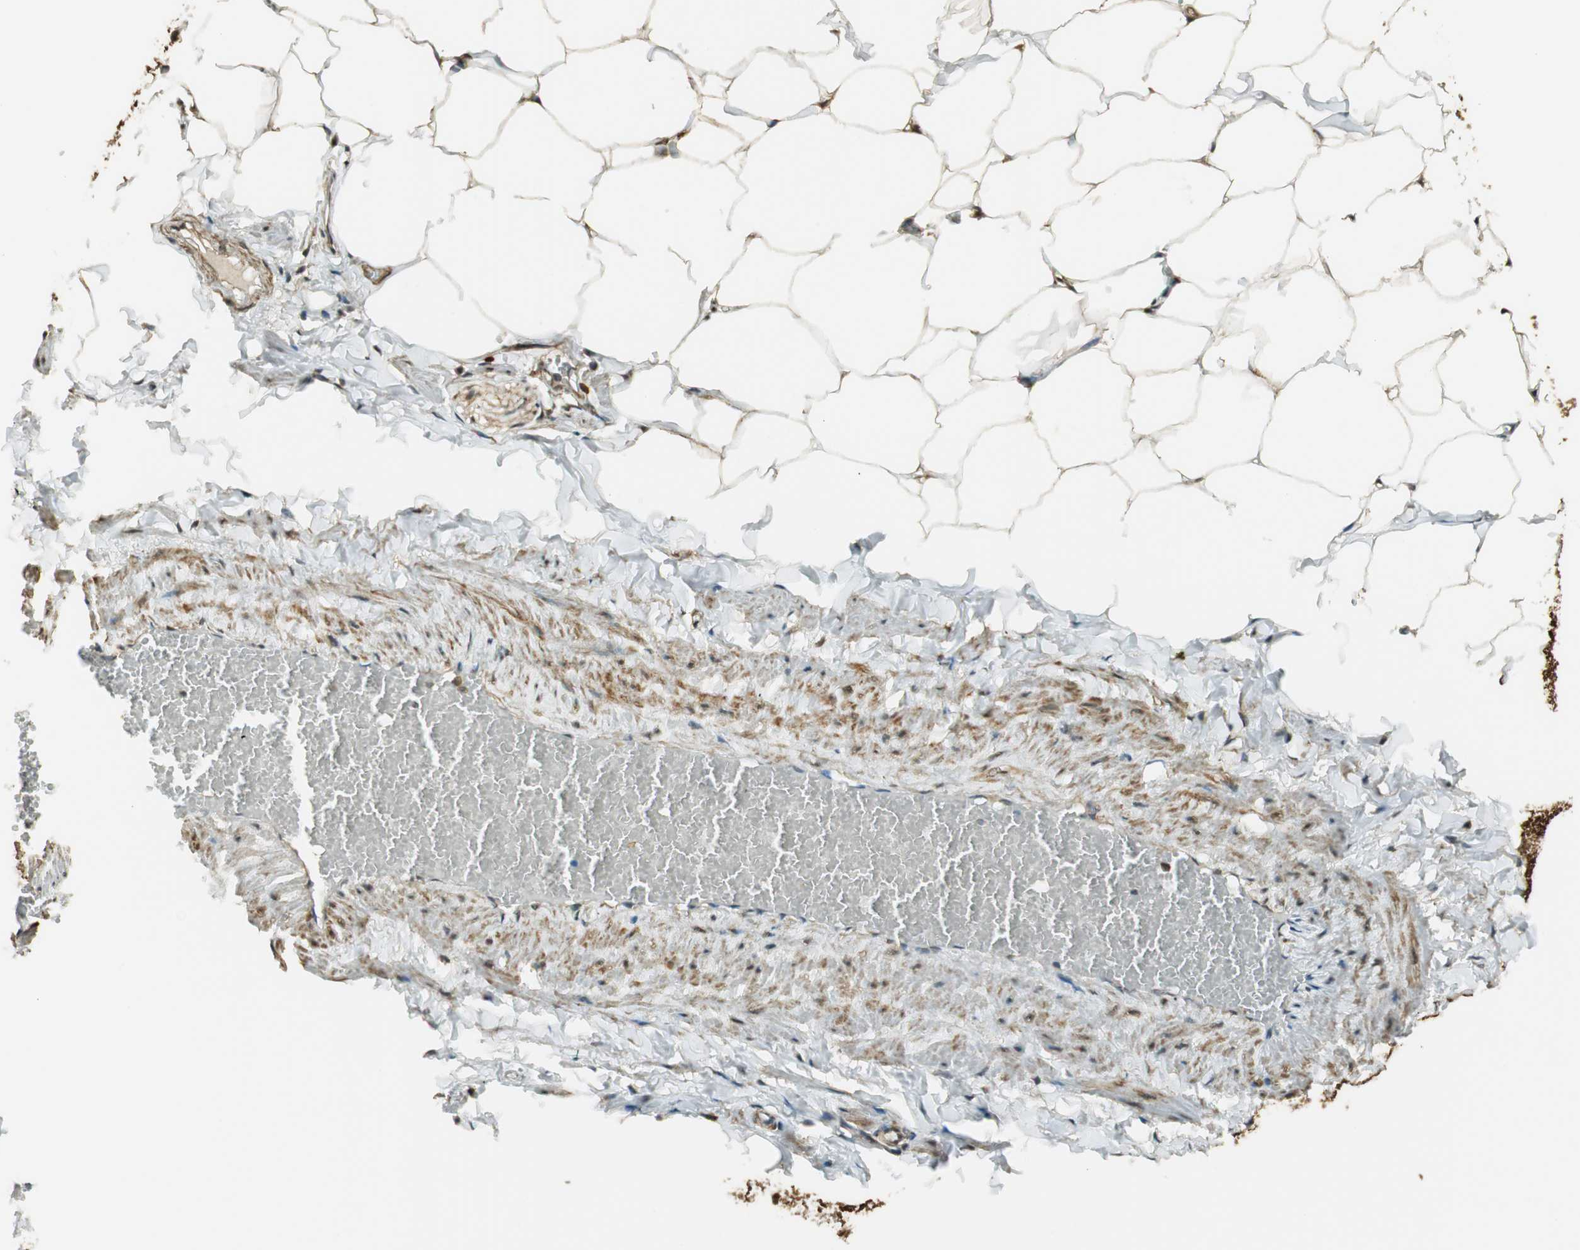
{"staining": {"intensity": "moderate", "quantity": ">75%", "location": "cytoplasmic/membranous,nuclear"}, "tissue": "adipose tissue", "cell_type": "Adipocytes", "image_type": "normal", "snomed": [{"axis": "morphology", "description": "Normal tissue, NOS"}, {"axis": "topography", "description": "Vascular tissue"}], "caption": "Immunohistochemistry (IHC) histopathology image of unremarkable adipose tissue: human adipose tissue stained using IHC displays medium levels of moderate protein expression localized specifically in the cytoplasmic/membranous,nuclear of adipocytes, appearing as a cytoplasmic/membranous,nuclear brown color.", "gene": "ENSG00000268870", "patient": {"sex": "male", "age": 41}}